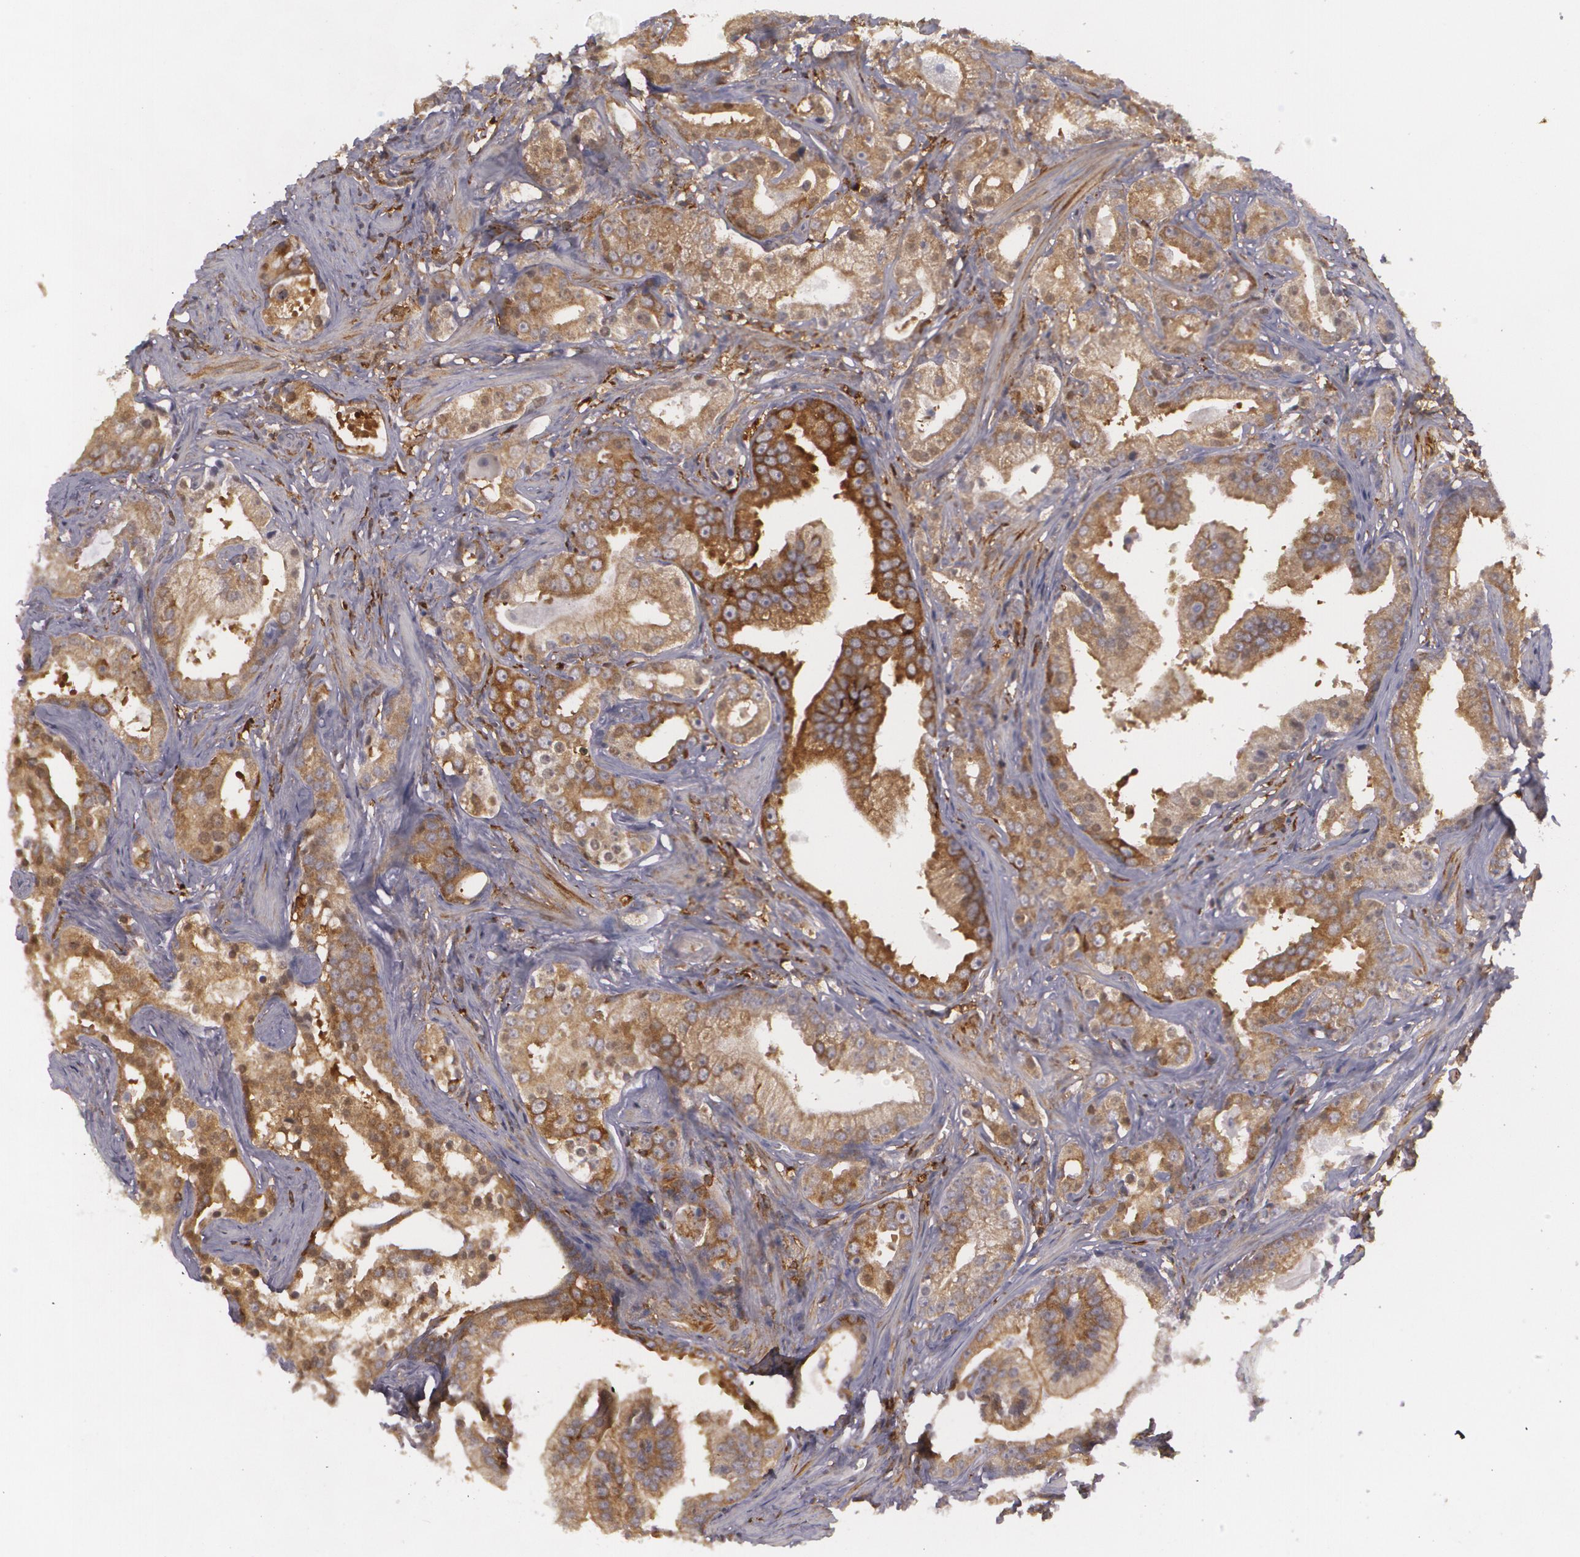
{"staining": {"intensity": "moderate", "quantity": ">75%", "location": "cytoplasmic/membranous"}, "tissue": "prostate cancer", "cell_type": "Tumor cells", "image_type": "cancer", "snomed": [{"axis": "morphology", "description": "Adenocarcinoma, Low grade"}, {"axis": "topography", "description": "Prostate"}], "caption": "IHC (DAB) staining of low-grade adenocarcinoma (prostate) exhibits moderate cytoplasmic/membranous protein staining in approximately >75% of tumor cells.", "gene": "BIN1", "patient": {"sex": "male", "age": 59}}